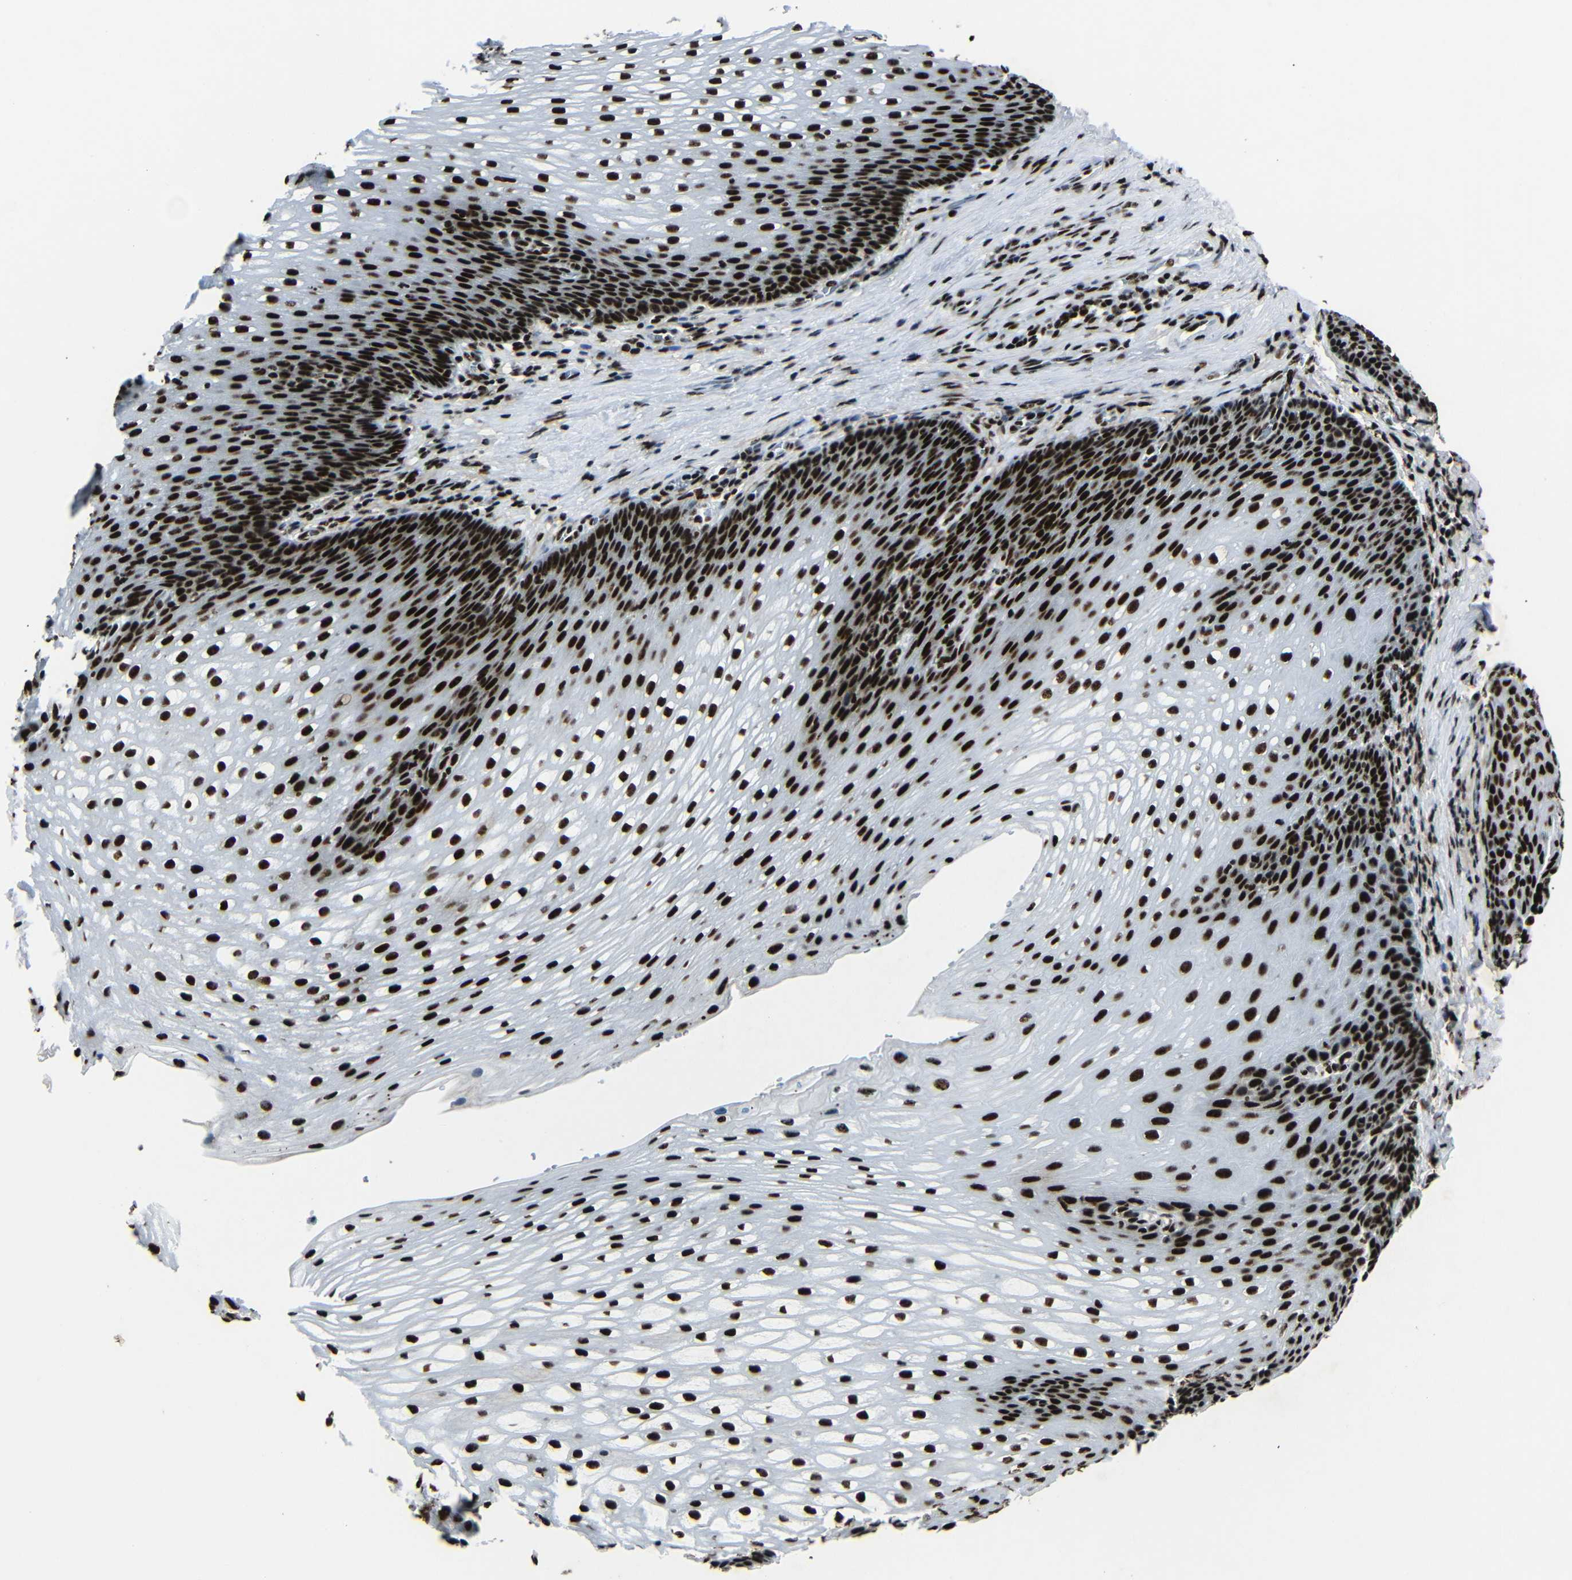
{"staining": {"intensity": "strong", "quantity": ">75%", "location": "nuclear"}, "tissue": "esophagus", "cell_type": "Squamous epithelial cells", "image_type": "normal", "snomed": [{"axis": "morphology", "description": "Normal tissue, NOS"}, {"axis": "topography", "description": "Esophagus"}], "caption": "IHC (DAB) staining of unremarkable human esophagus exhibits strong nuclear protein staining in about >75% of squamous epithelial cells. (brown staining indicates protein expression, while blue staining denotes nuclei).", "gene": "SRSF1", "patient": {"sex": "male", "age": 48}}